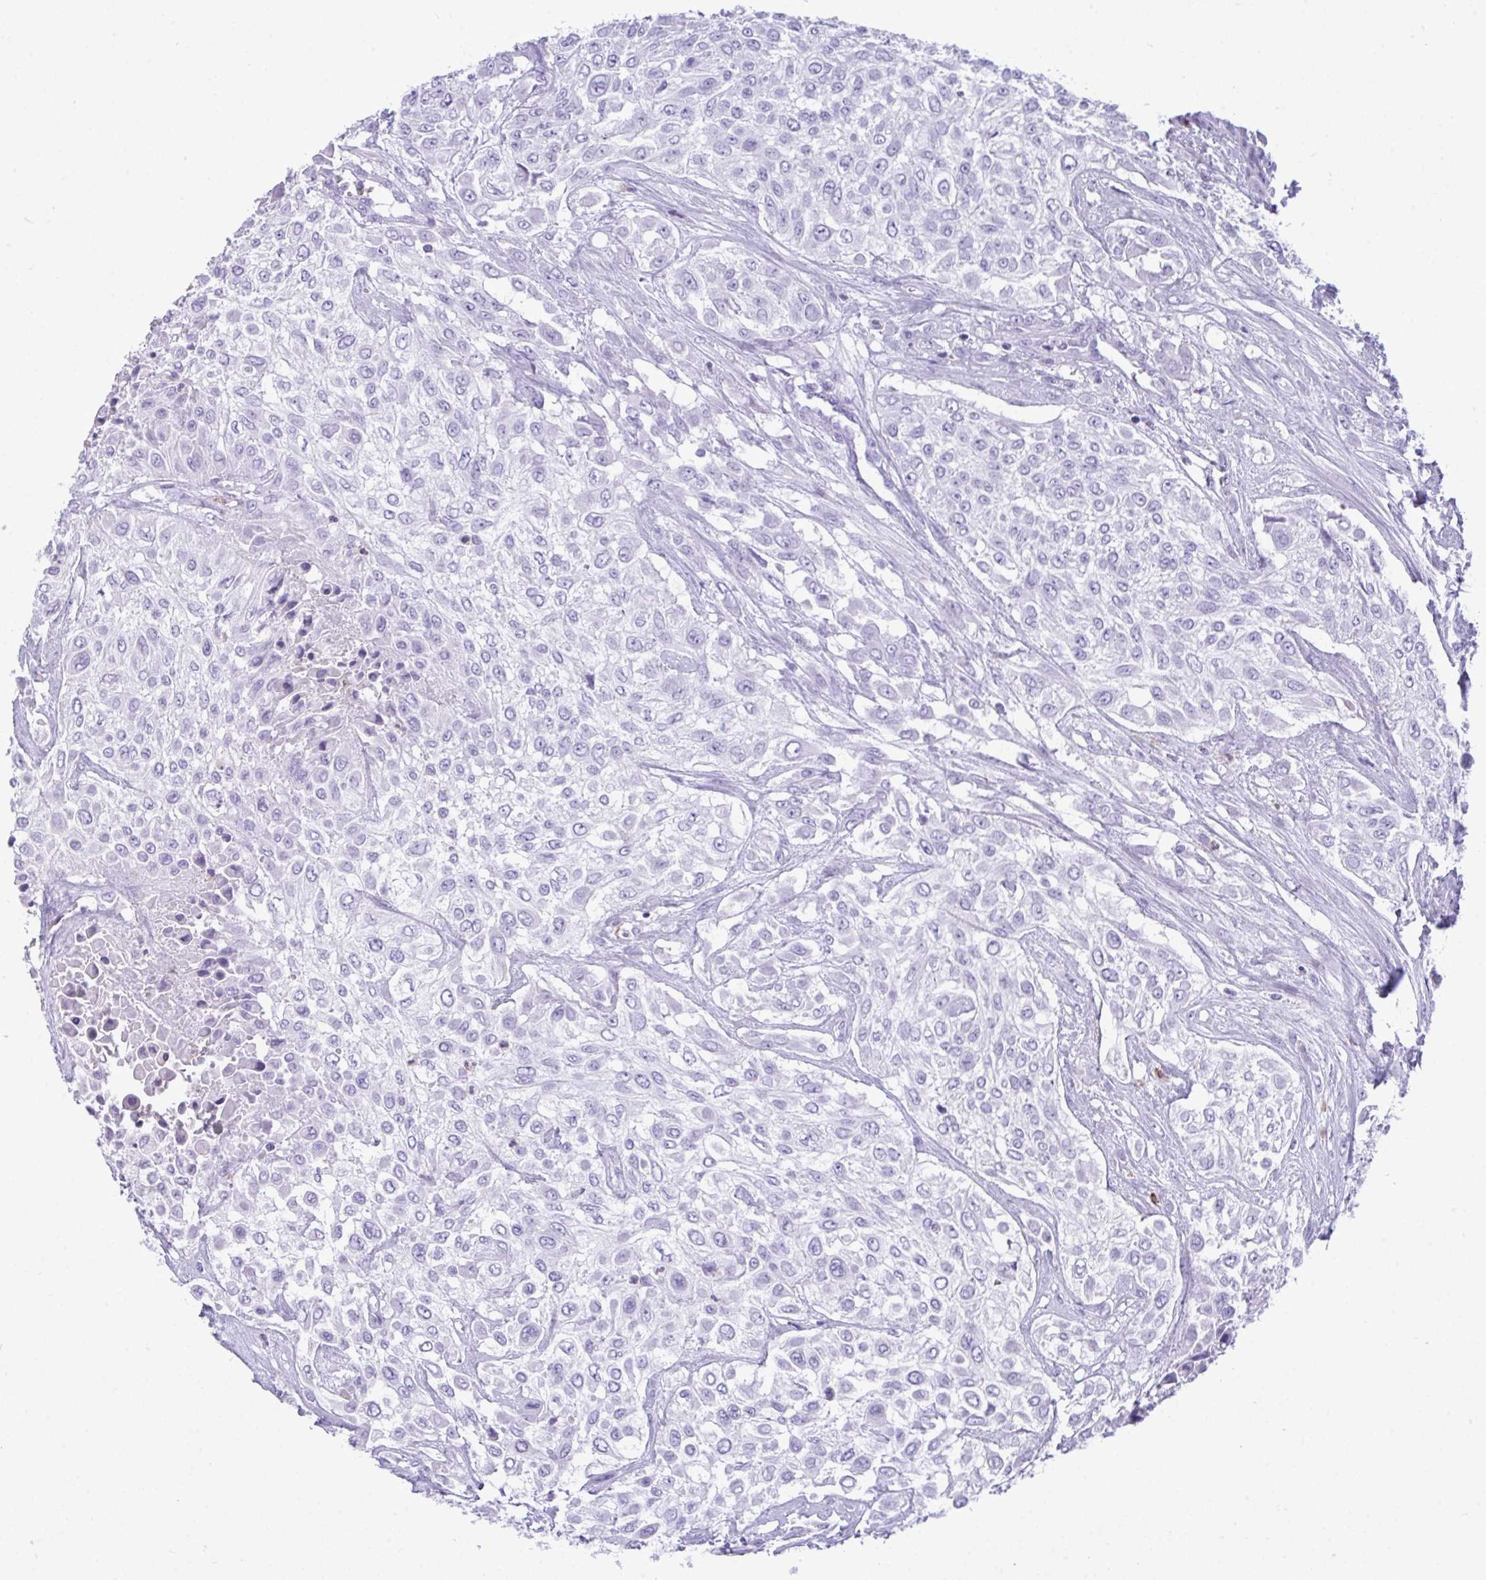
{"staining": {"intensity": "negative", "quantity": "none", "location": "none"}, "tissue": "urothelial cancer", "cell_type": "Tumor cells", "image_type": "cancer", "snomed": [{"axis": "morphology", "description": "Urothelial carcinoma, High grade"}, {"axis": "topography", "description": "Urinary bladder"}], "caption": "A high-resolution photomicrograph shows immunohistochemistry staining of urothelial carcinoma (high-grade), which reveals no significant expression in tumor cells.", "gene": "ARHGAP42", "patient": {"sex": "male", "age": 57}}